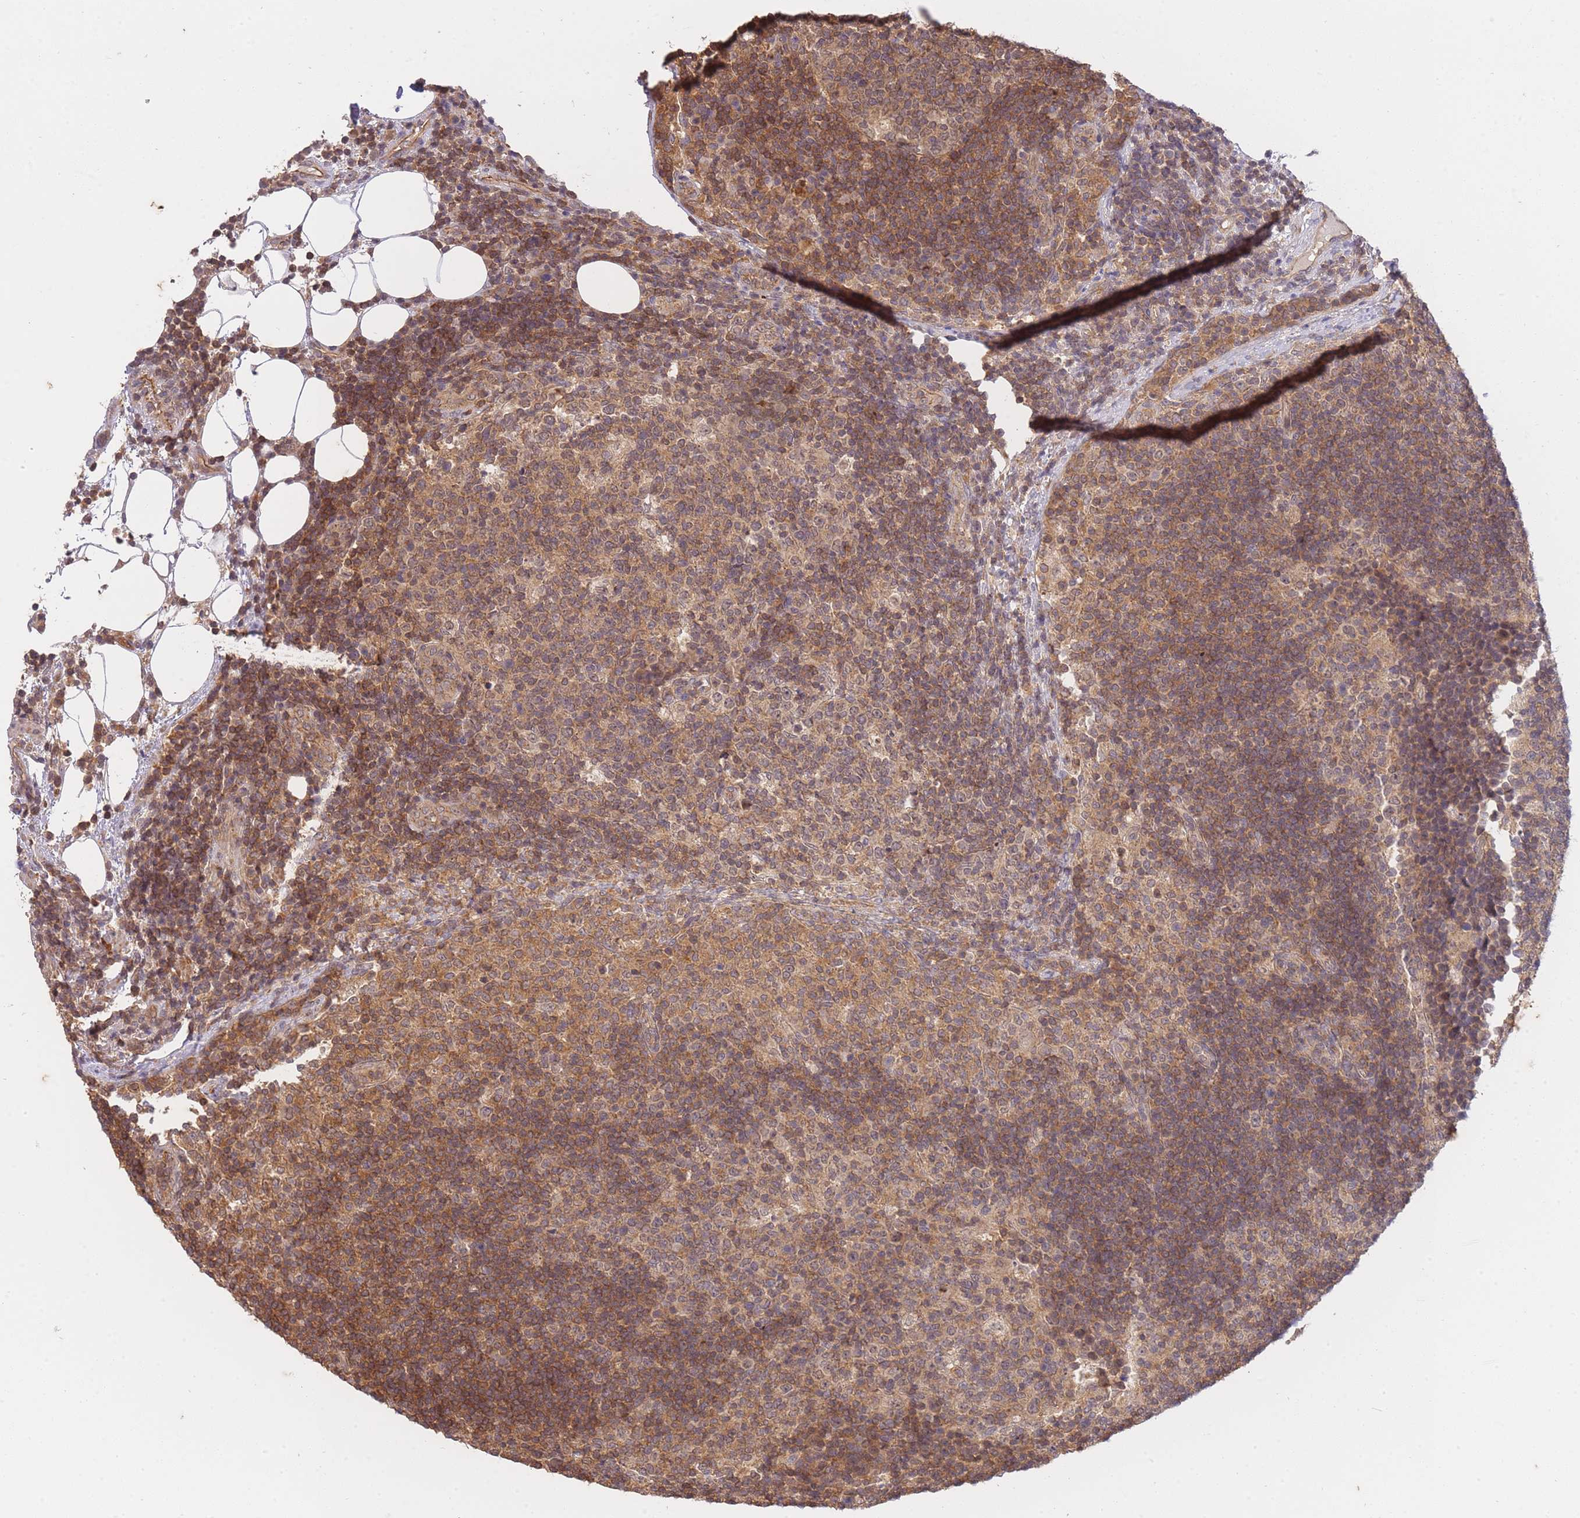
{"staining": {"intensity": "weak", "quantity": "25%-75%", "location": "cytoplasmic/membranous"}, "tissue": "lymph node", "cell_type": "Germinal center cells", "image_type": "normal", "snomed": [{"axis": "morphology", "description": "Normal tissue, NOS"}, {"axis": "topography", "description": "Lymph node"}], "caption": "A high-resolution photomicrograph shows IHC staining of normal lymph node, which shows weak cytoplasmic/membranous staining in about 25%-75% of germinal center cells. (DAB (3,3'-diaminobenzidine) = brown stain, brightfield microscopy at high magnification).", "gene": "ST8SIA4", "patient": {"sex": "female", "age": 31}}